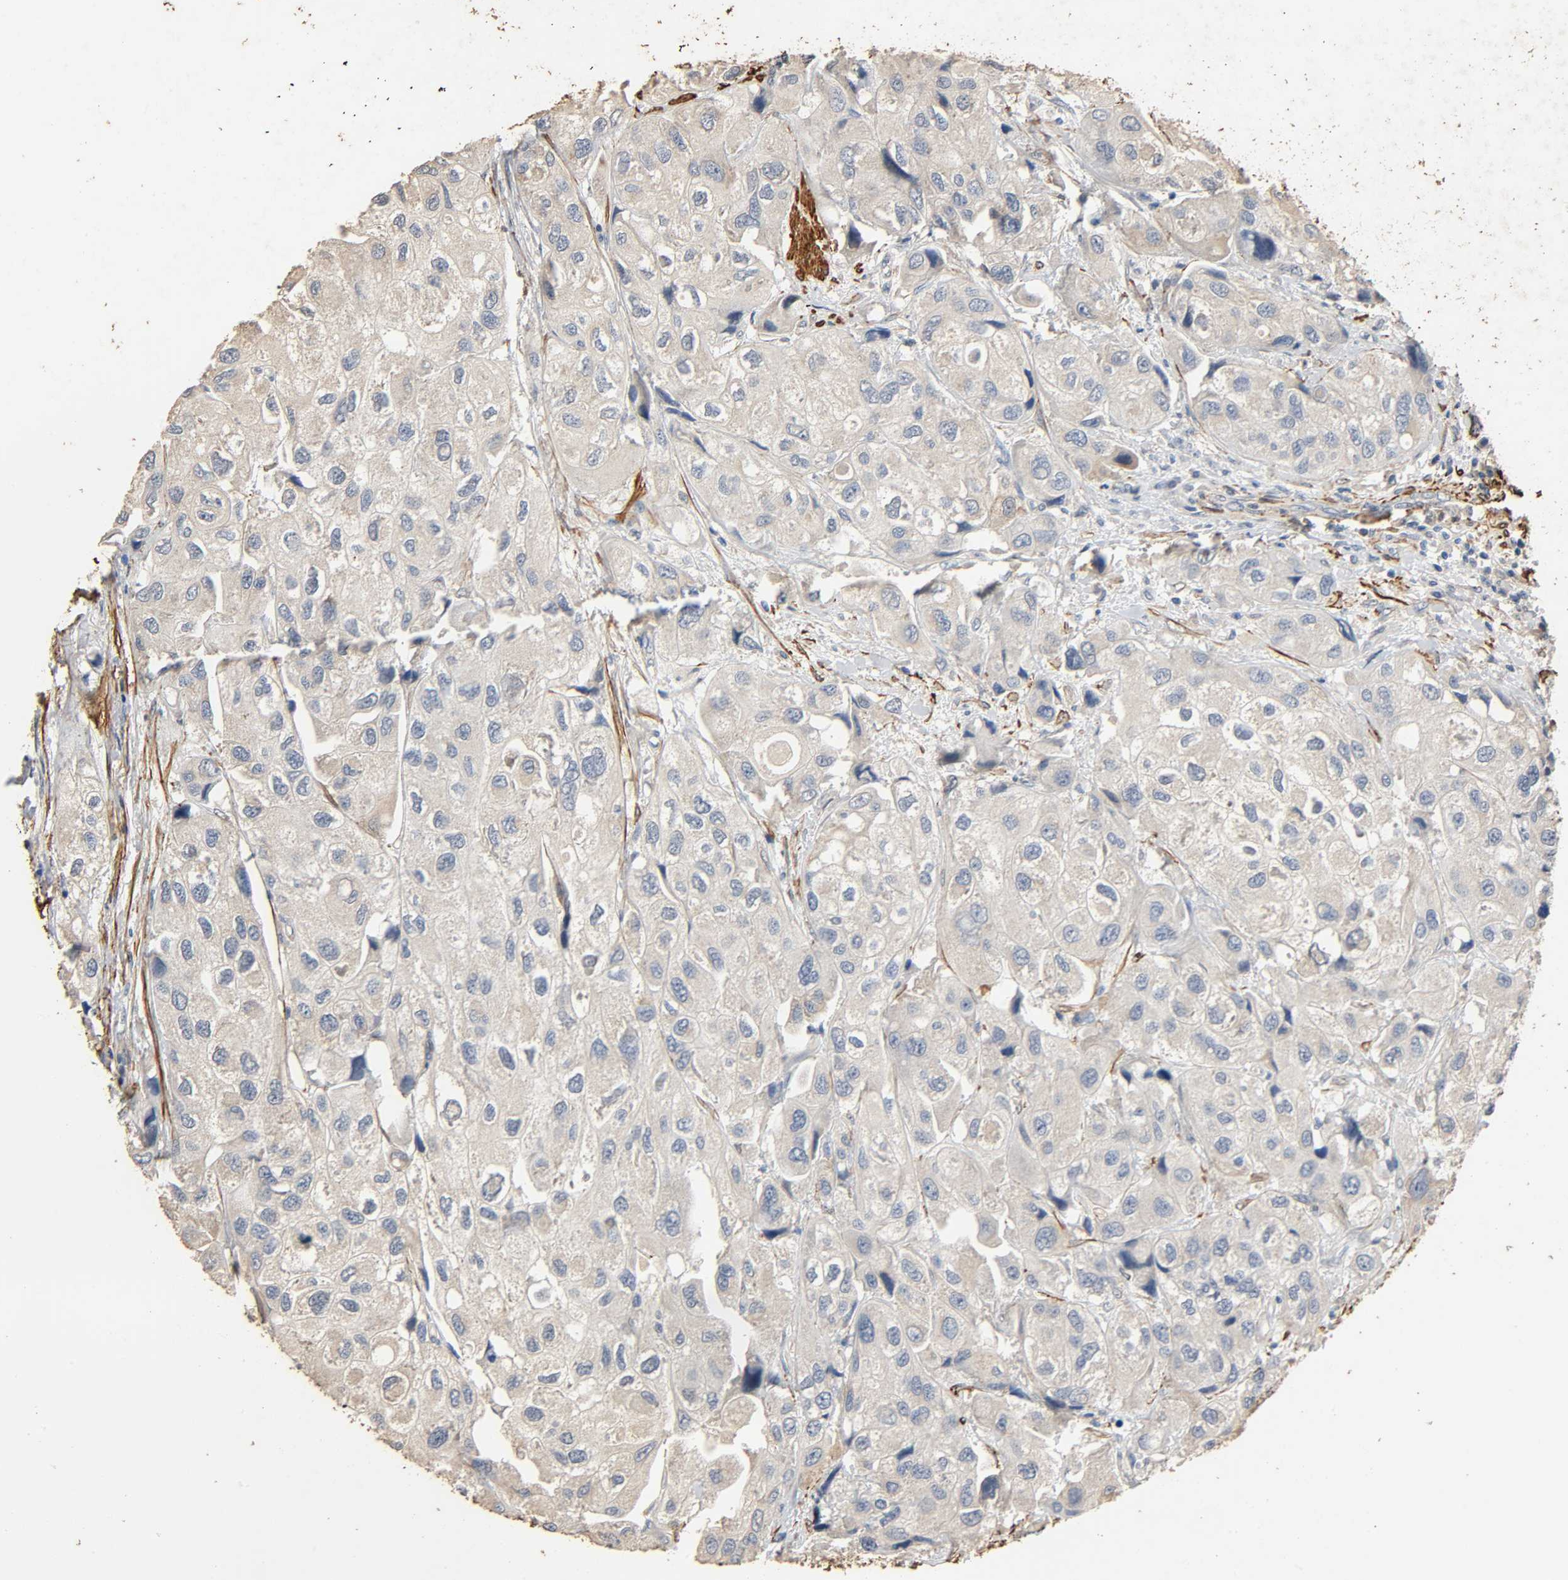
{"staining": {"intensity": "weak", "quantity": ">75%", "location": "cytoplasmic/membranous"}, "tissue": "urothelial cancer", "cell_type": "Tumor cells", "image_type": "cancer", "snomed": [{"axis": "morphology", "description": "Urothelial carcinoma, High grade"}, {"axis": "topography", "description": "Urinary bladder"}], "caption": "Urothelial carcinoma (high-grade) tissue reveals weak cytoplasmic/membranous expression in about >75% of tumor cells", "gene": "GSTA3", "patient": {"sex": "female", "age": 64}}